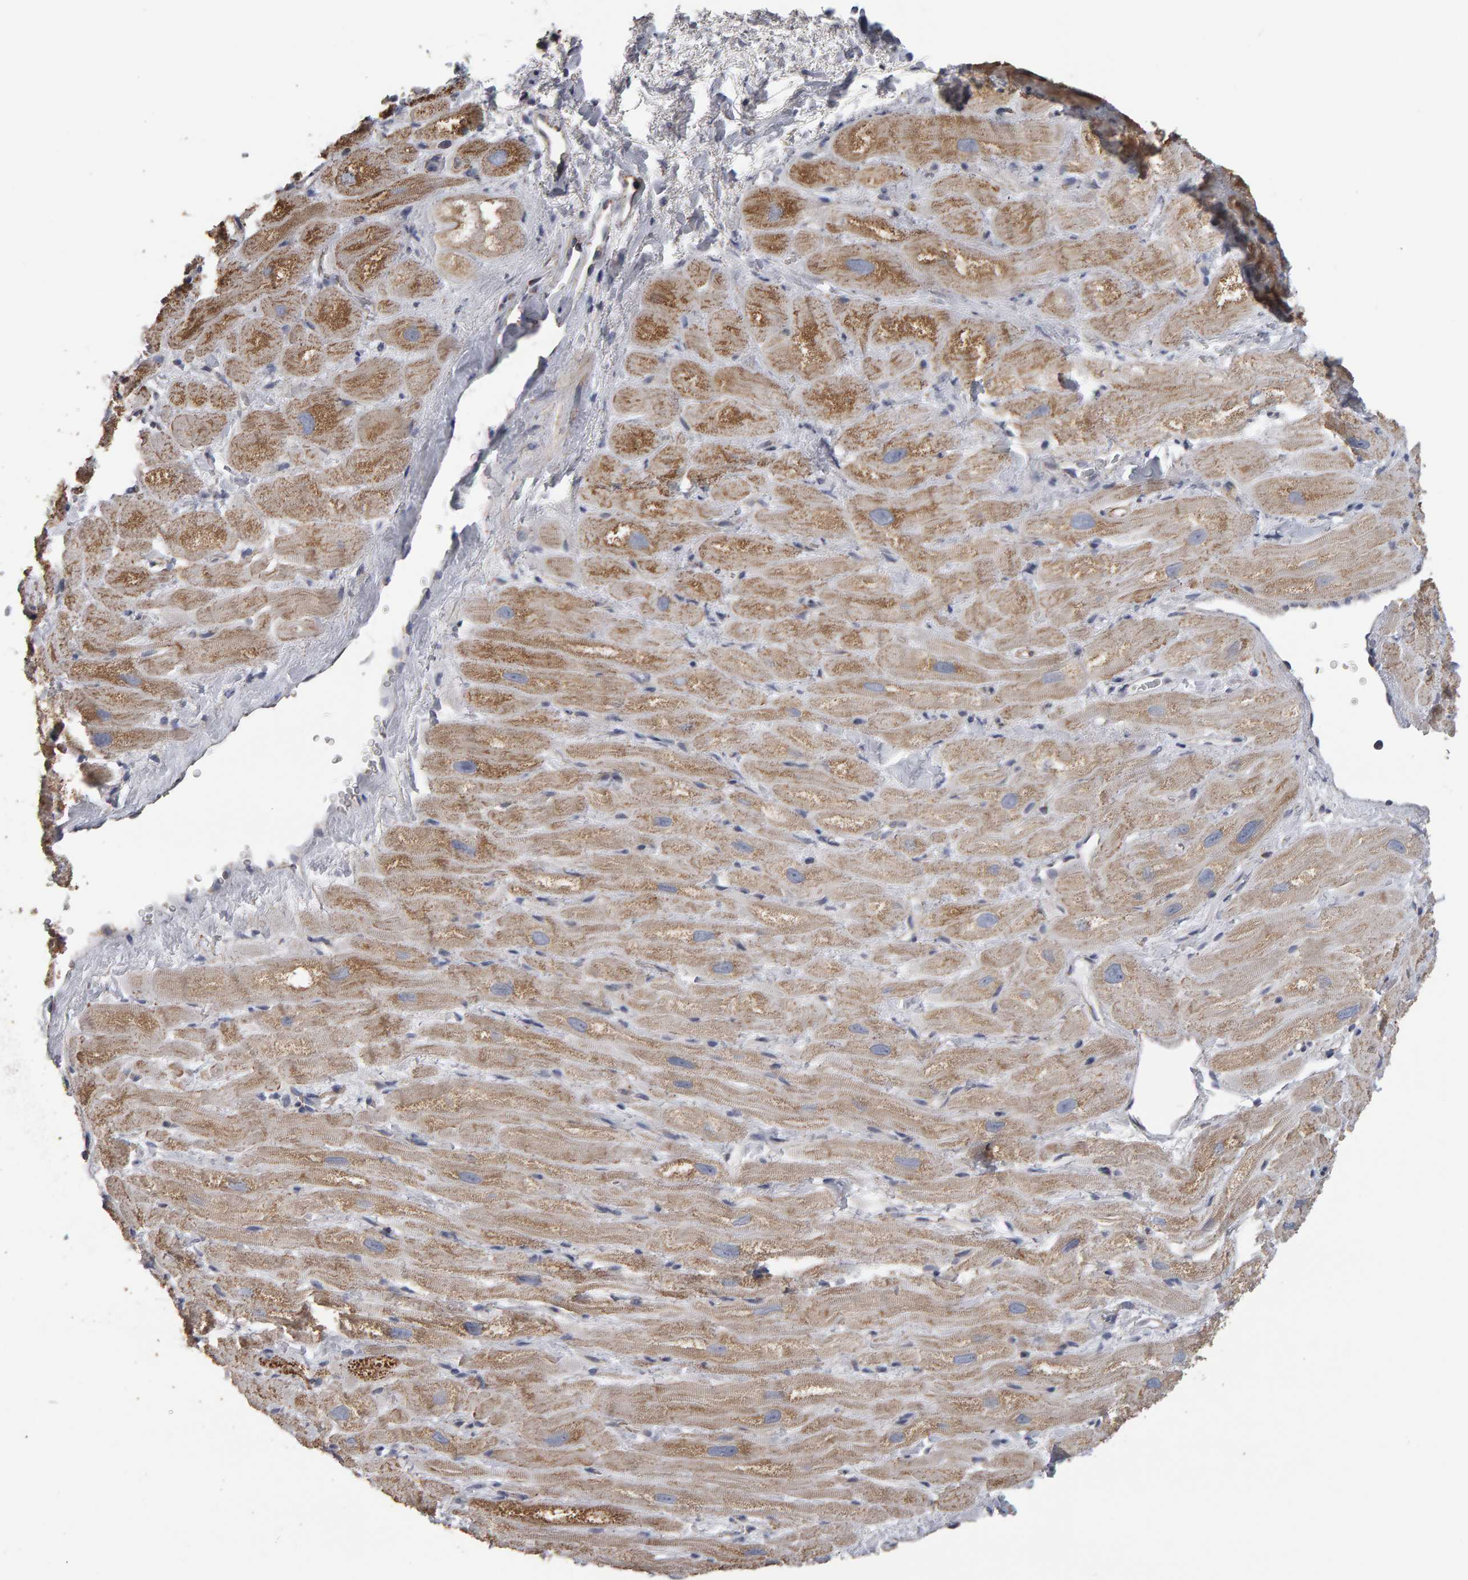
{"staining": {"intensity": "moderate", "quantity": "25%-75%", "location": "cytoplasmic/membranous"}, "tissue": "heart muscle", "cell_type": "Cardiomyocytes", "image_type": "normal", "snomed": [{"axis": "morphology", "description": "Normal tissue, NOS"}, {"axis": "topography", "description": "Heart"}], "caption": "IHC image of normal human heart muscle stained for a protein (brown), which reveals medium levels of moderate cytoplasmic/membranous staining in approximately 25%-75% of cardiomyocytes.", "gene": "TOM1L1", "patient": {"sex": "male", "age": 49}}